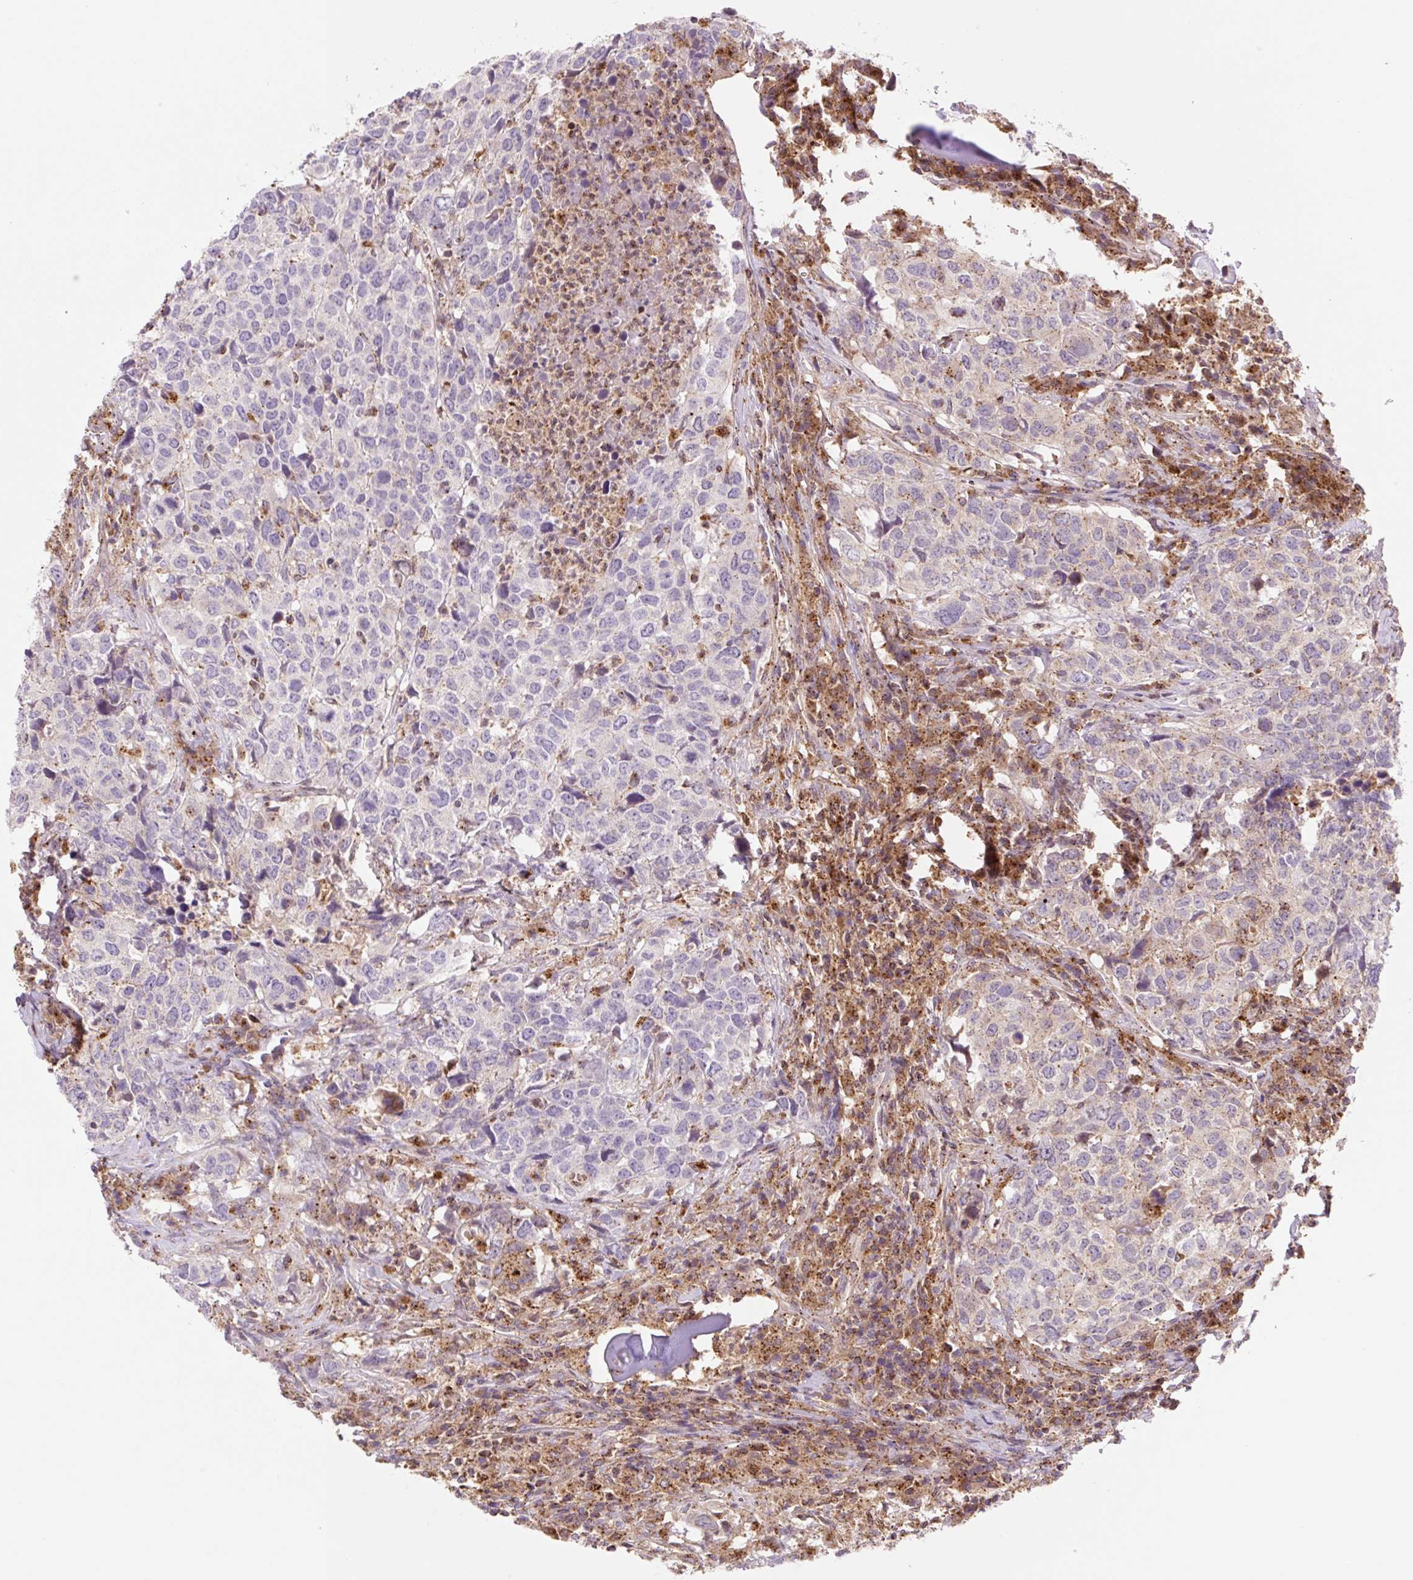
{"staining": {"intensity": "negative", "quantity": "none", "location": "none"}, "tissue": "head and neck cancer", "cell_type": "Tumor cells", "image_type": "cancer", "snomed": [{"axis": "morphology", "description": "Normal tissue, NOS"}, {"axis": "morphology", "description": "Squamous cell carcinoma, NOS"}, {"axis": "topography", "description": "Skeletal muscle"}, {"axis": "topography", "description": "Vascular tissue"}, {"axis": "topography", "description": "Peripheral nerve tissue"}, {"axis": "topography", "description": "Head-Neck"}], "caption": "The micrograph demonstrates no significant positivity in tumor cells of squamous cell carcinoma (head and neck). Nuclei are stained in blue.", "gene": "VPS4A", "patient": {"sex": "male", "age": 66}}